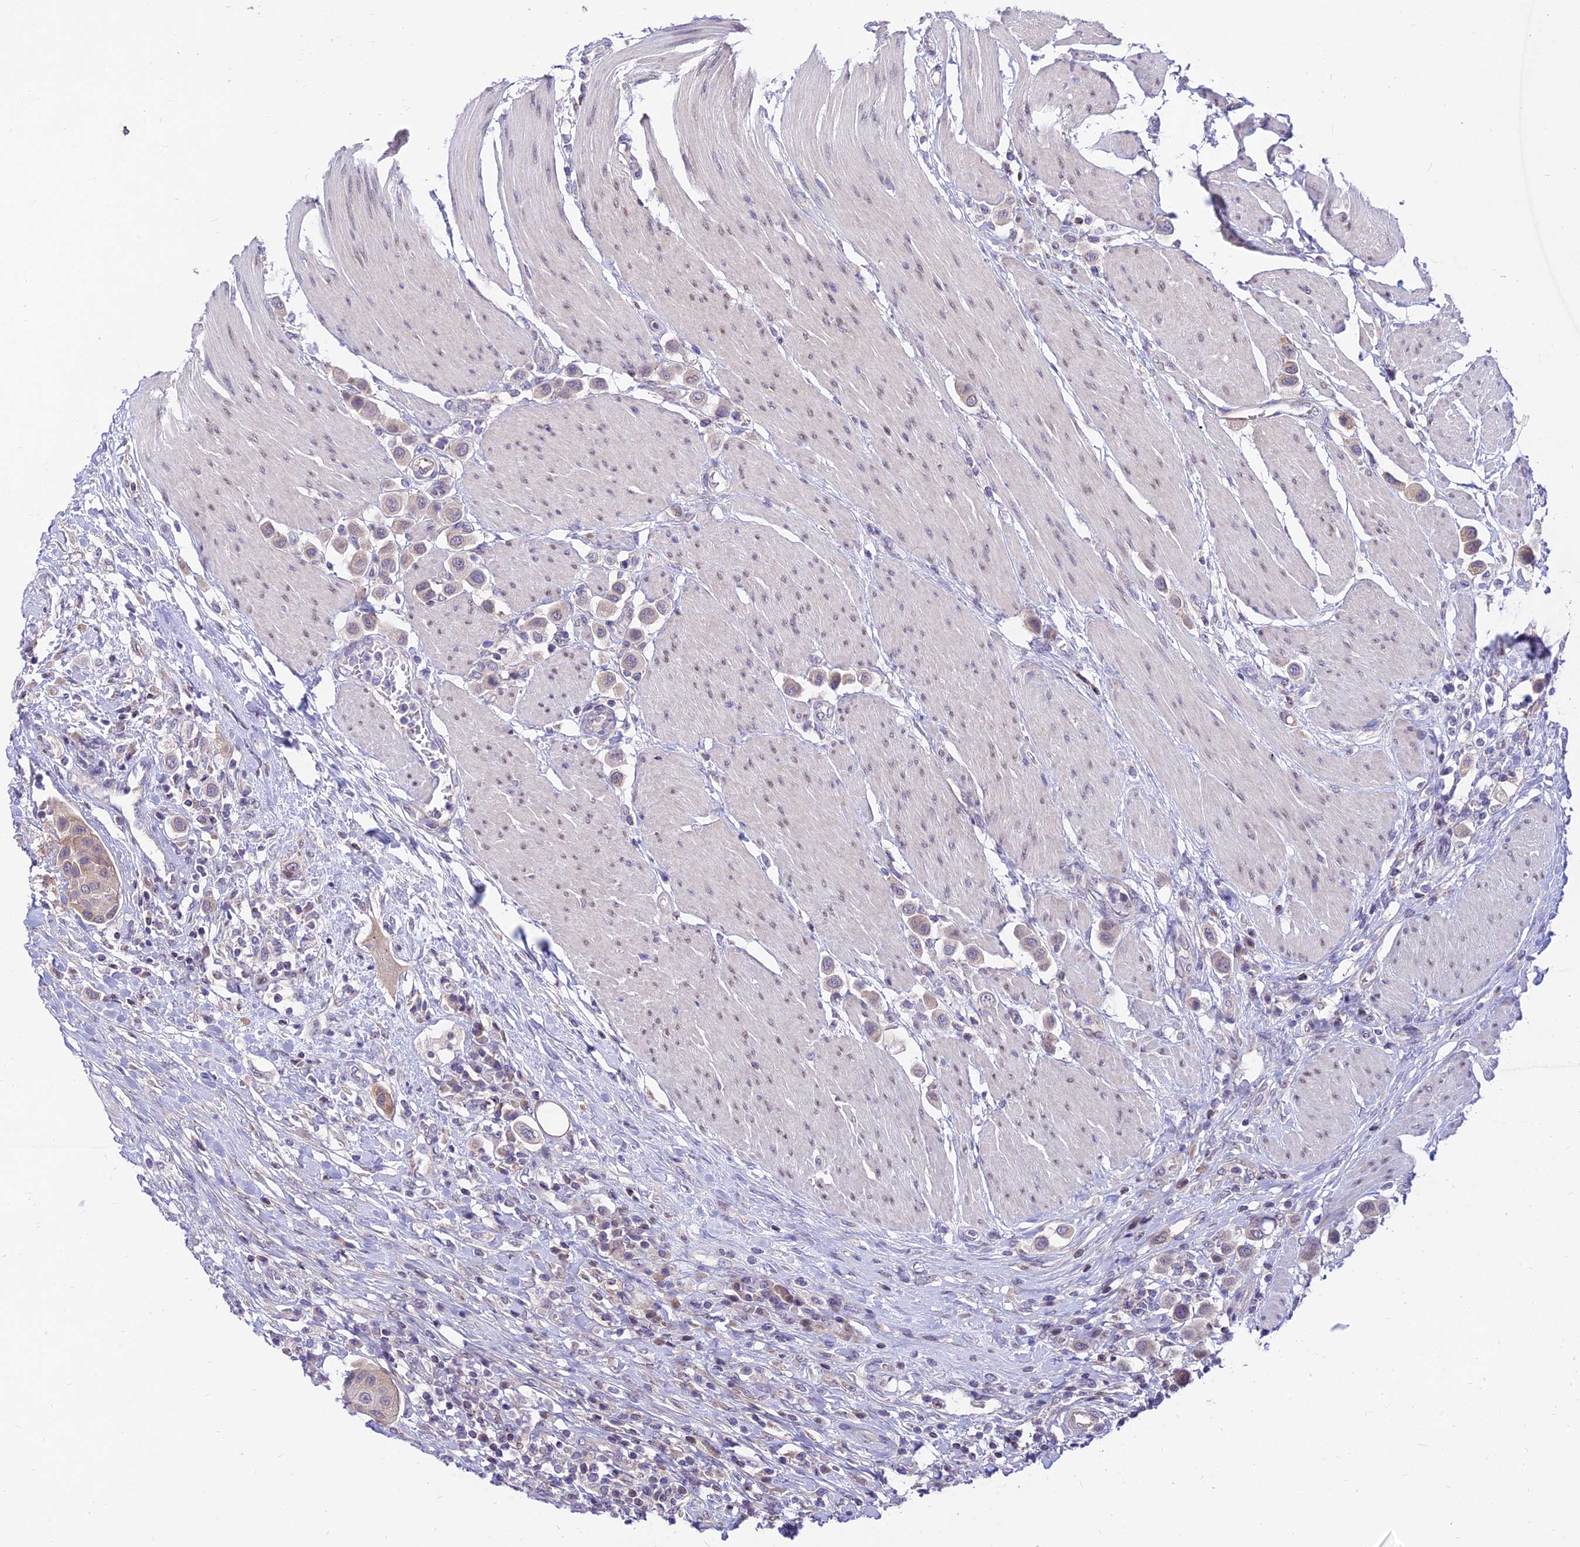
{"staining": {"intensity": "weak", "quantity": "<25%", "location": "cytoplasmic/membranous"}, "tissue": "urothelial cancer", "cell_type": "Tumor cells", "image_type": "cancer", "snomed": [{"axis": "morphology", "description": "Urothelial carcinoma, High grade"}, {"axis": "topography", "description": "Urinary bladder"}], "caption": "Tumor cells are negative for protein expression in human urothelial cancer. (DAB immunohistochemistry visualized using brightfield microscopy, high magnification).", "gene": "C6orf132", "patient": {"sex": "male", "age": 50}}